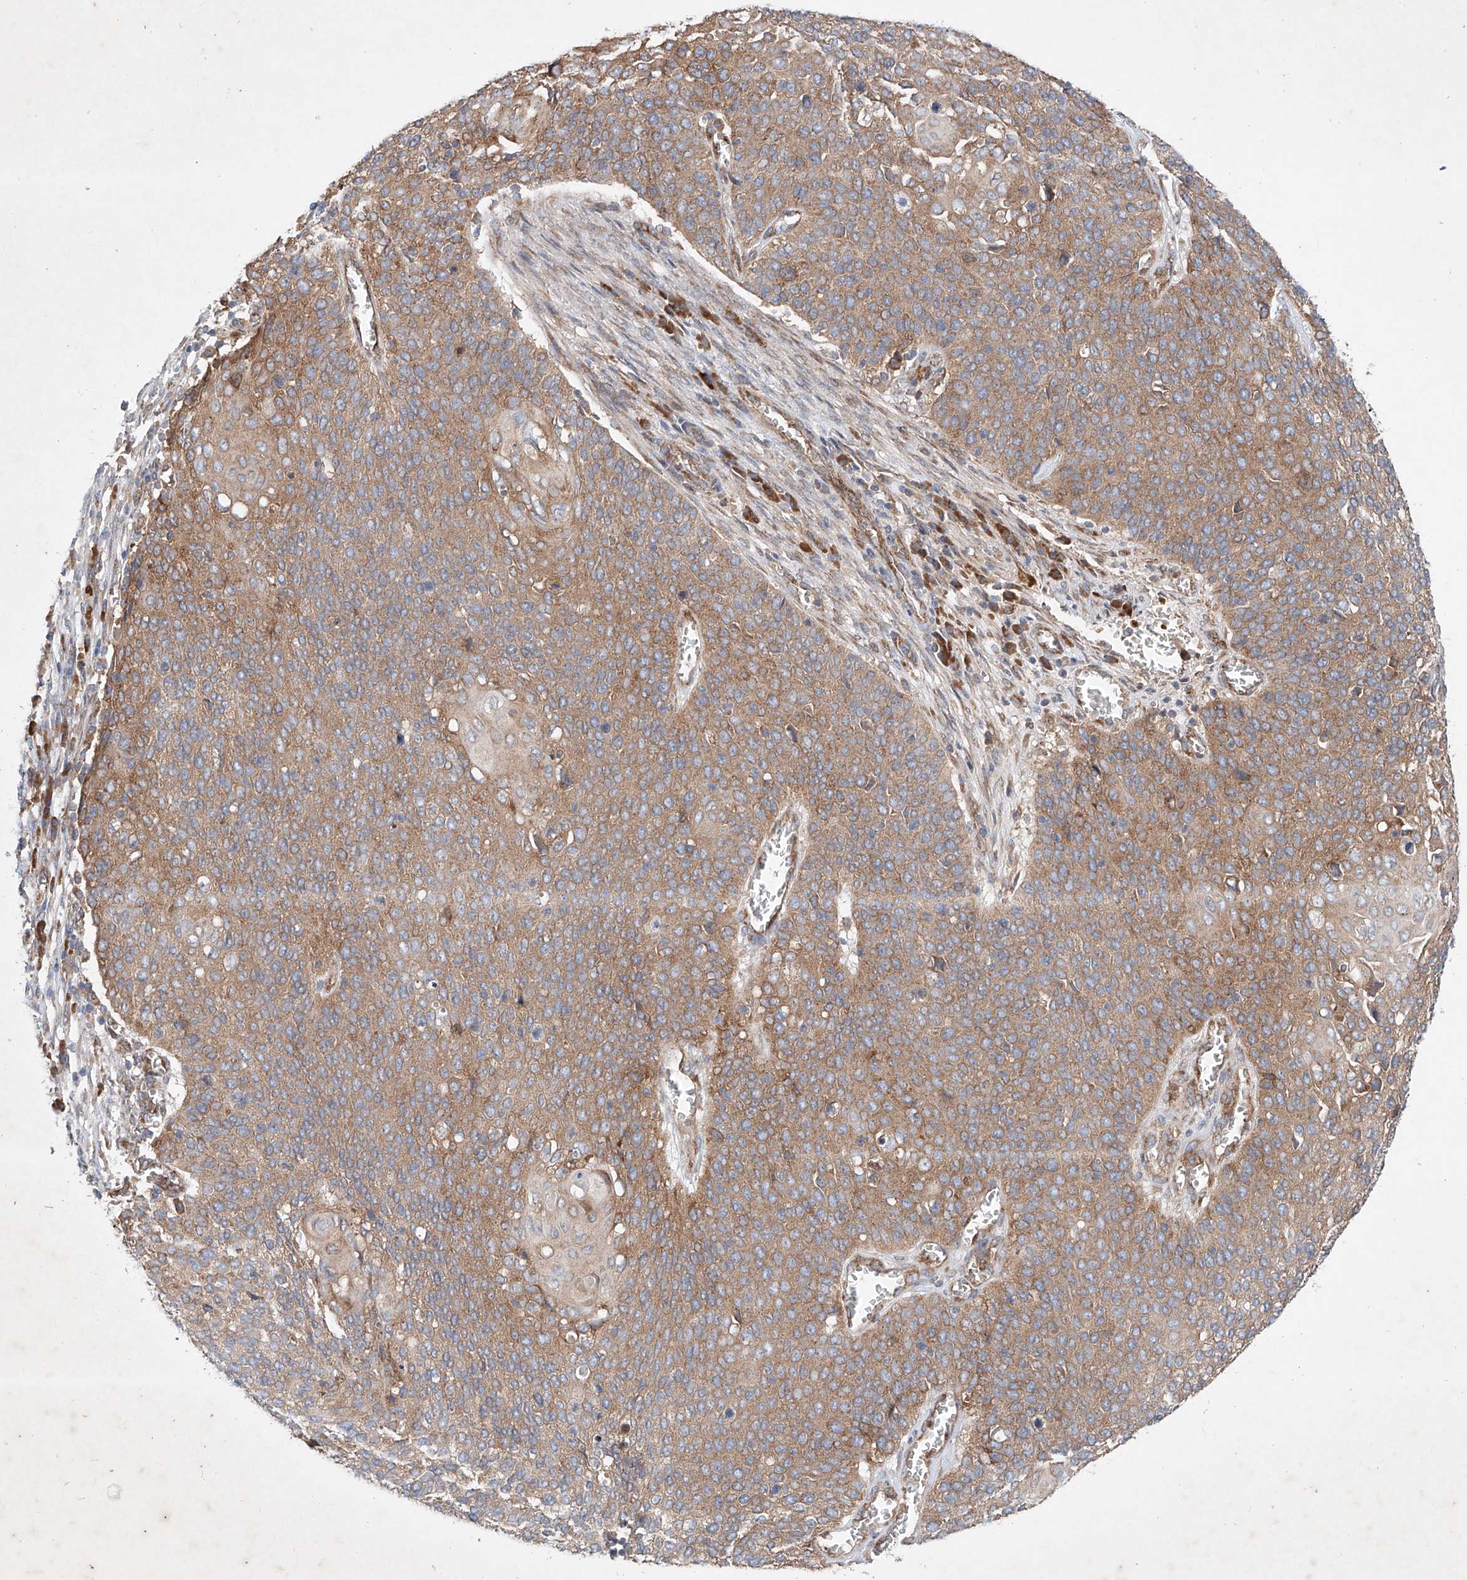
{"staining": {"intensity": "moderate", "quantity": ">75%", "location": "cytoplasmic/membranous"}, "tissue": "cervical cancer", "cell_type": "Tumor cells", "image_type": "cancer", "snomed": [{"axis": "morphology", "description": "Squamous cell carcinoma, NOS"}, {"axis": "topography", "description": "Cervix"}], "caption": "This histopathology image displays IHC staining of human cervical cancer (squamous cell carcinoma), with medium moderate cytoplasmic/membranous expression in about >75% of tumor cells.", "gene": "FASTK", "patient": {"sex": "female", "age": 39}}